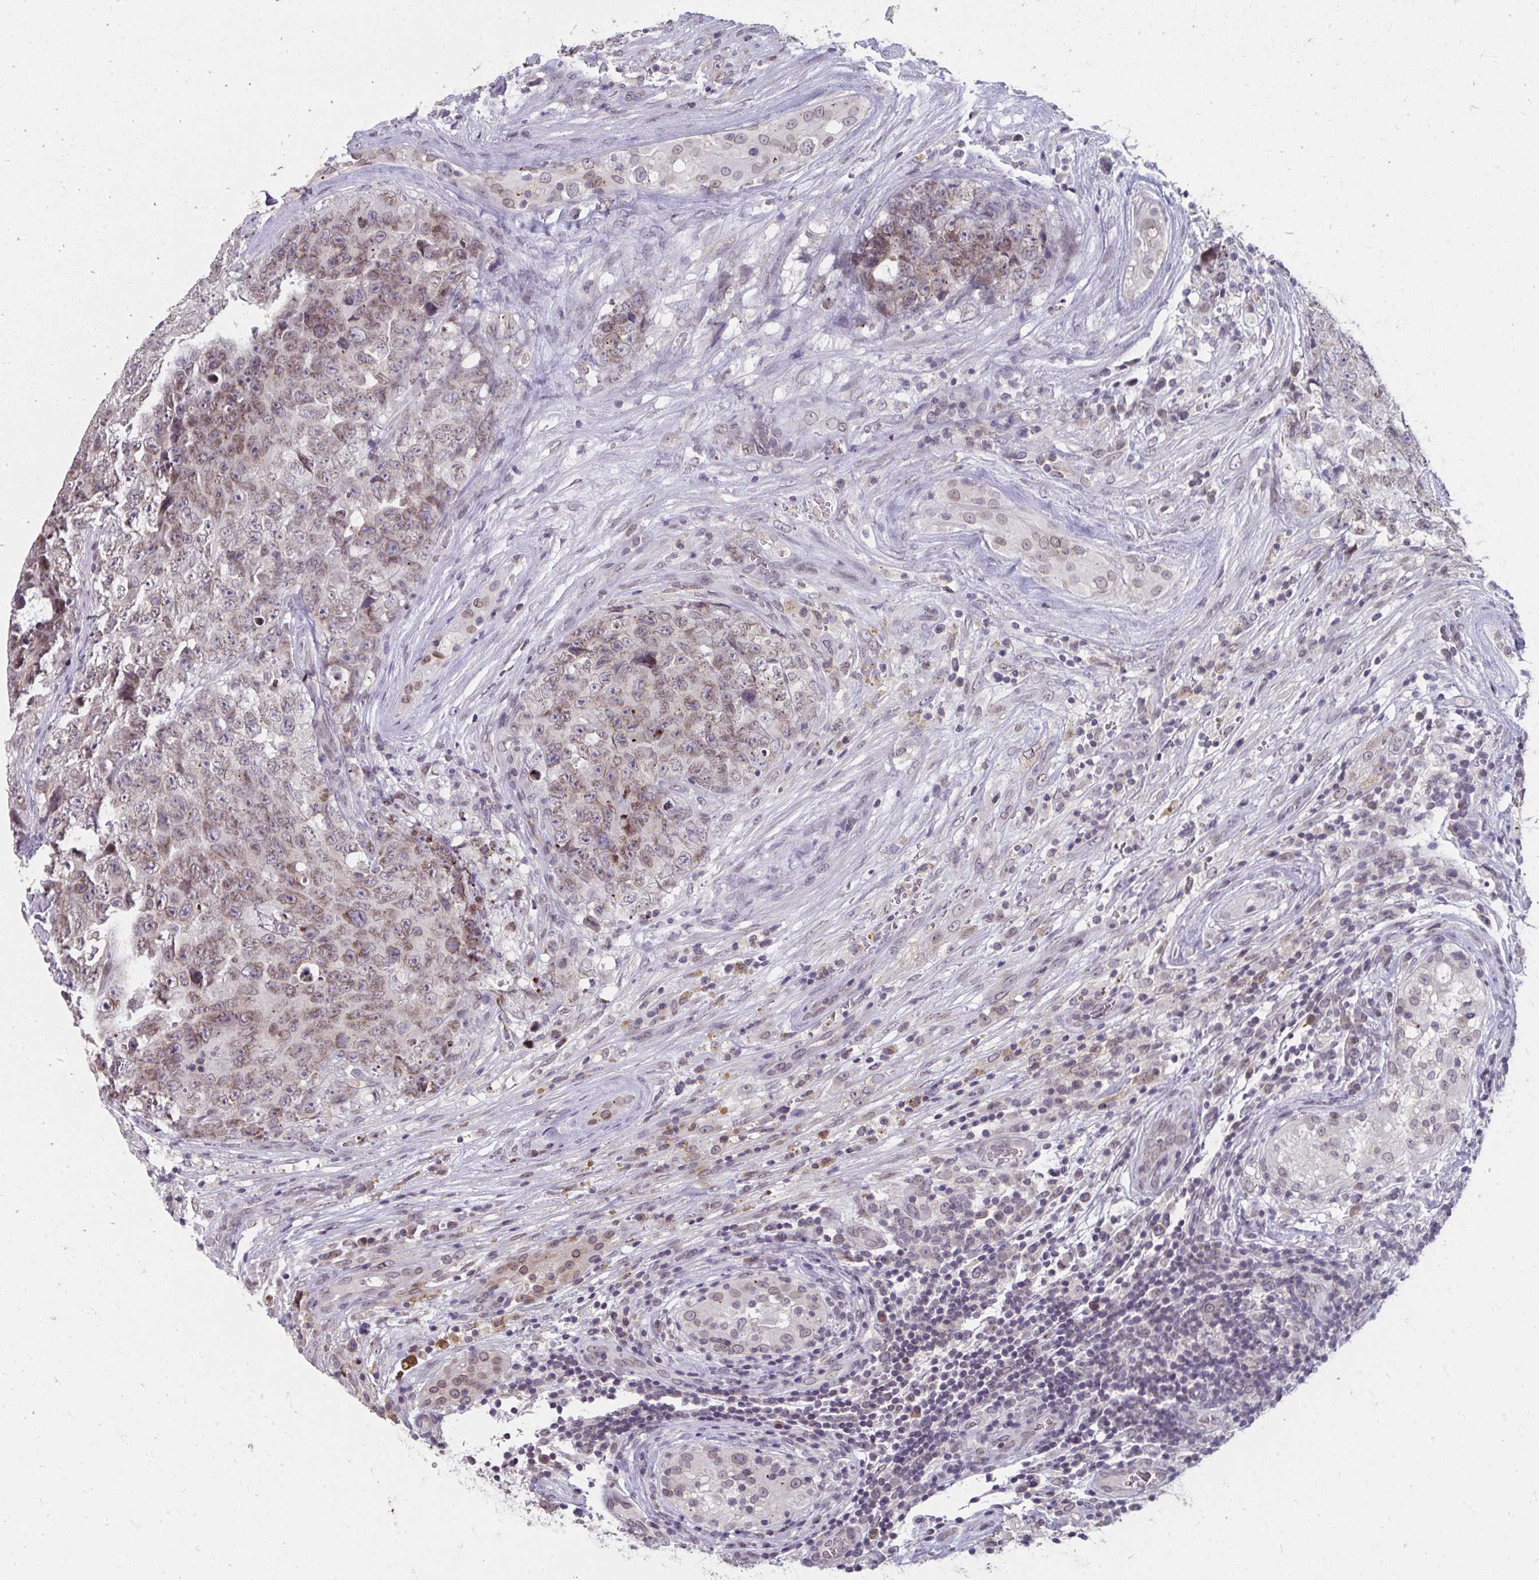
{"staining": {"intensity": "weak", "quantity": "<25%", "location": "cytoplasmic/membranous"}, "tissue": "testis cancer", "cell_type": "Tumor cells", "image_type": "cancer", "snomed": [{"axis": "morphology", "description": "Seminoma, NOS"}, {"axis": "morphology", "description": "Teratoma, malignant, NOS"}, {"axis": "topography", "description": "Testis"}], "caption": "A high-resolution micrograph shows immunohistochemistry staining of testis cancer (seminoma), which displays no significant expression in tumor cells.", "gene": "NUP133", "patient": {"sex": "male", "age": 34}}